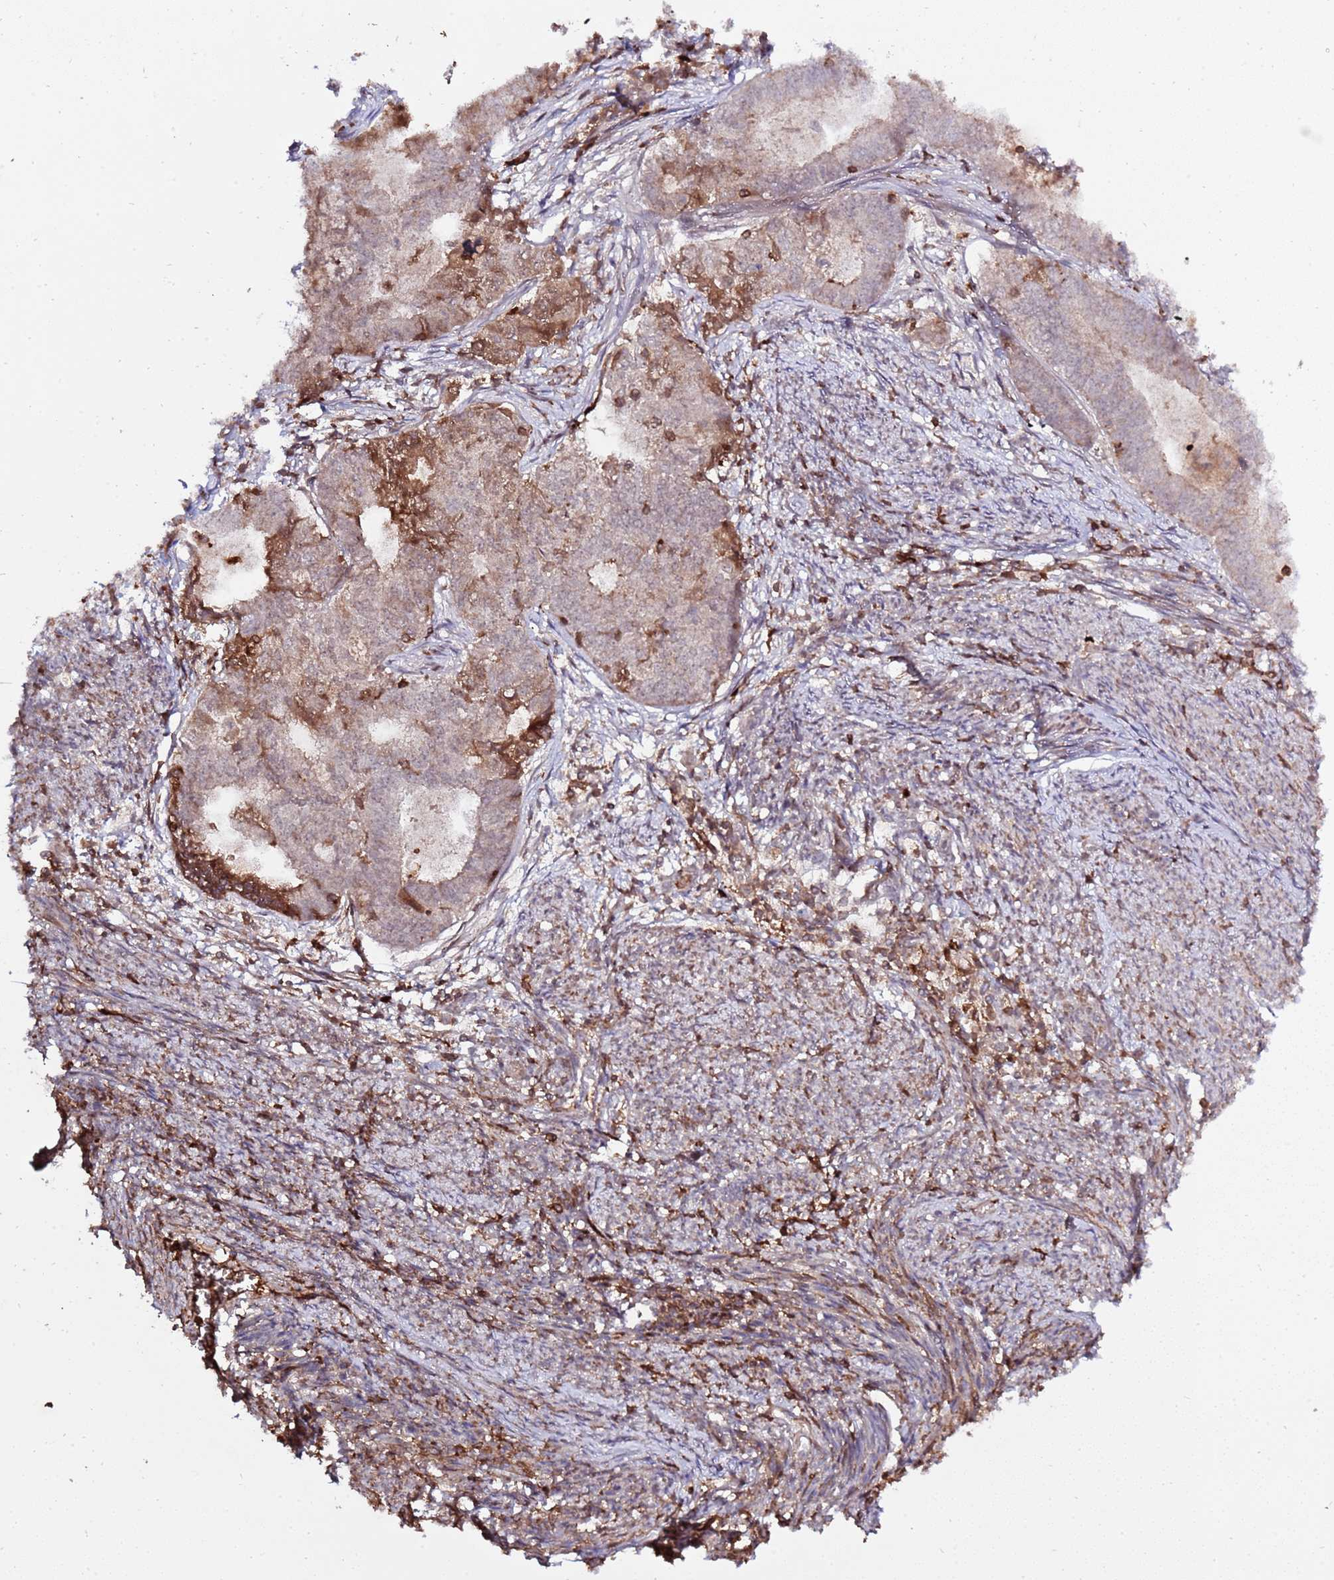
{"staining": {"intensity": "weak", "quantity": "<25%", "location": "cytoplasmic/membranous"}, "tissue": "endometrial cancer", "cell_type": "Tumor cells", "image_type": "cancer", "snomed": [{"axis": "morphology", "description": "Adenocarcinoma, NOS"}, {"axis": "topography", "description": "Endometrium"}], "caption": "High magnification brightfield microscopy of endometrial adenocarcinoma stained with DAB (brown) and counterstained with hematoxylin (blue): tumor cells show no significant staining.", "gene": "ZNF624", "patient": {"sex": "female", "age": 62}}